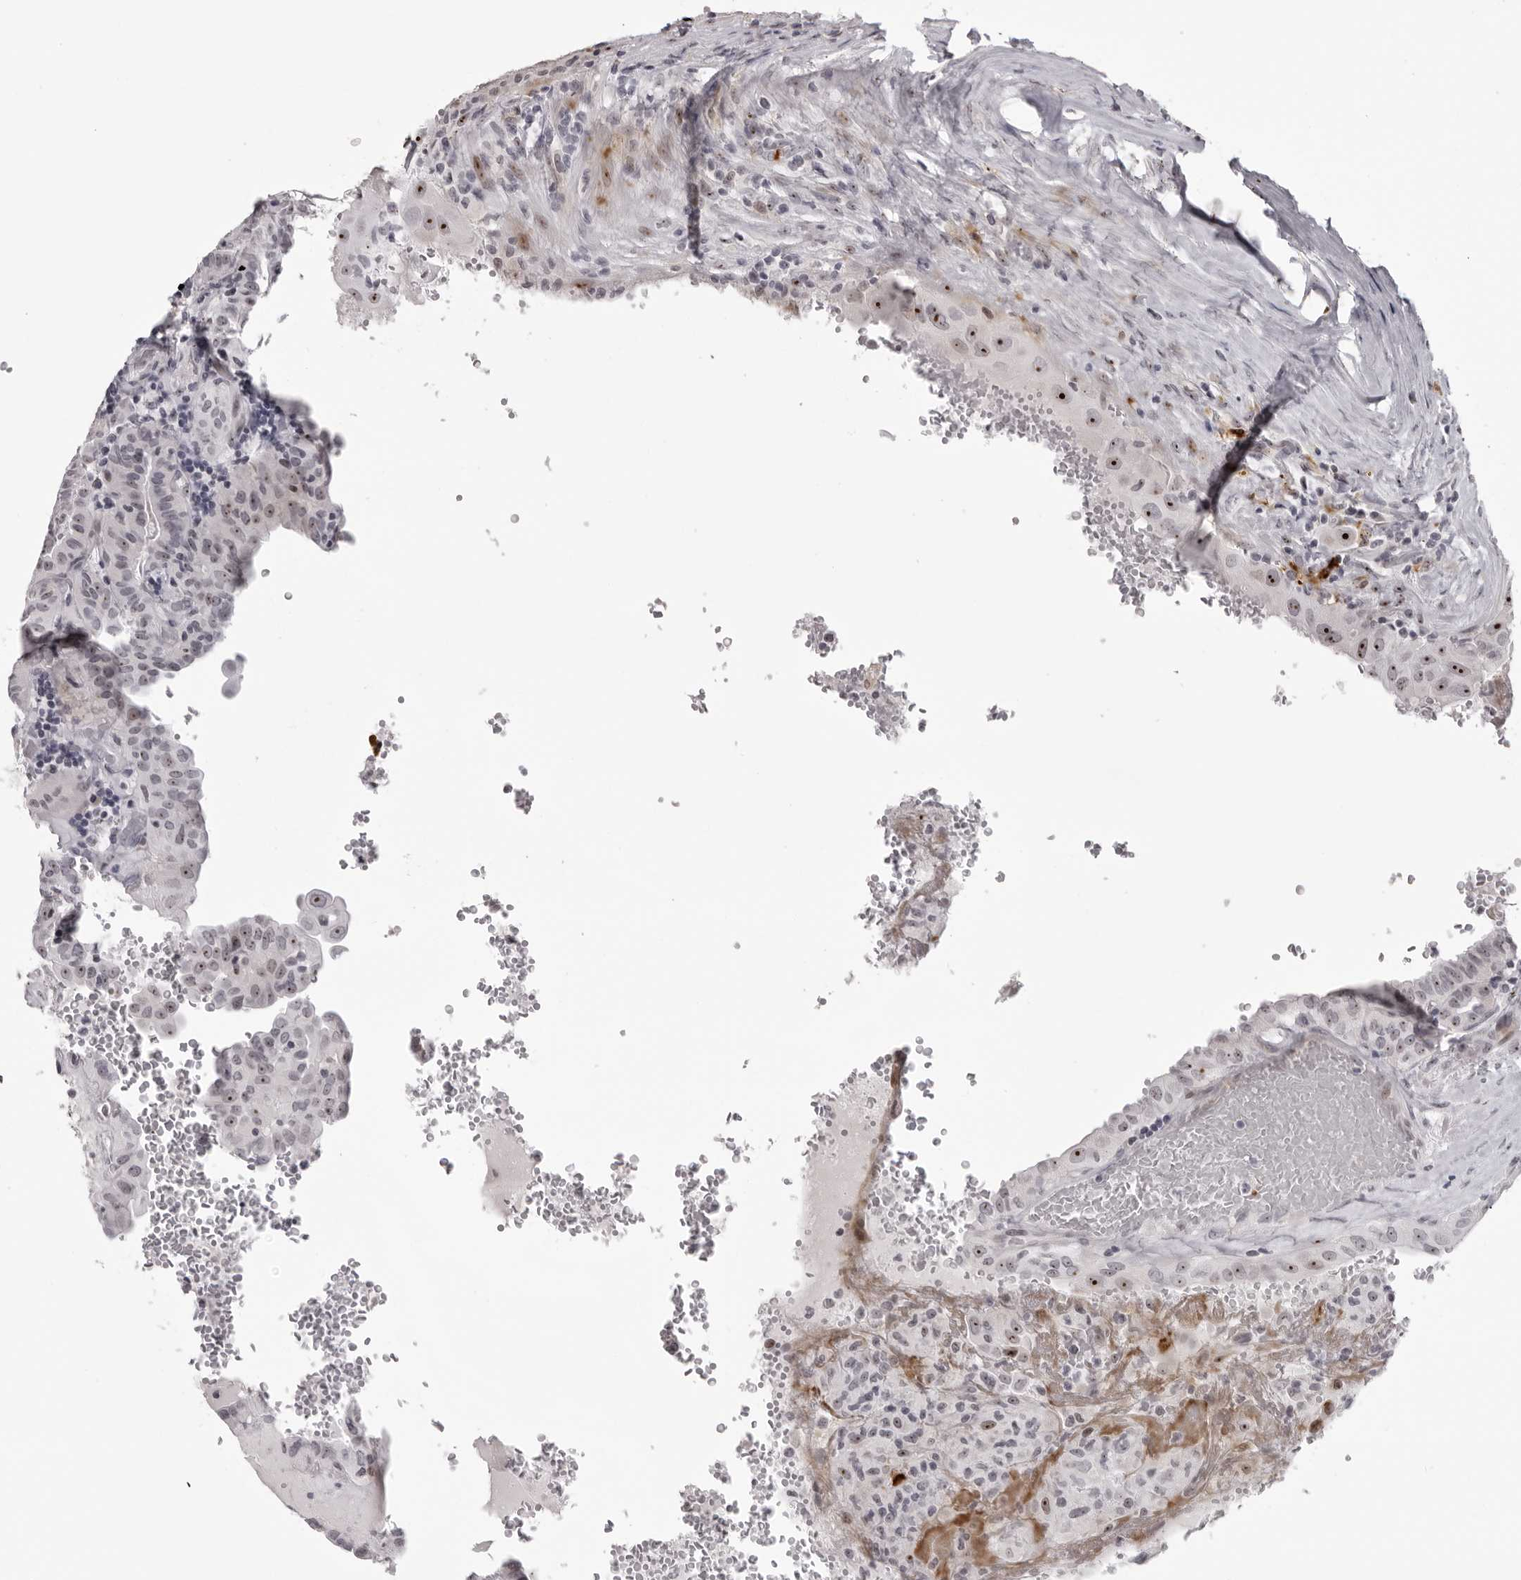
{"staining": {"intensity": "strong", "quantity": "<25%", "location": "nuclear"}, "tissue": "thyroid cancer", "cell_type": "Tumor cells", "image_type": "cancer", "snomed": [{"axis": "morphology", "description": "Papillary adenocarcinoma, NOS"}, {"axis": "topography", "description": "Thyroid gland"}], "caption": "The micrograph shows immunohistochemical staining of thyroid cancer (papillary adenocarcinoma). There is strong nuclear expression is seen in about <25% of tumor cells.", "gene": "HELZ", "patient": {"sex": "male", "age": 77}}